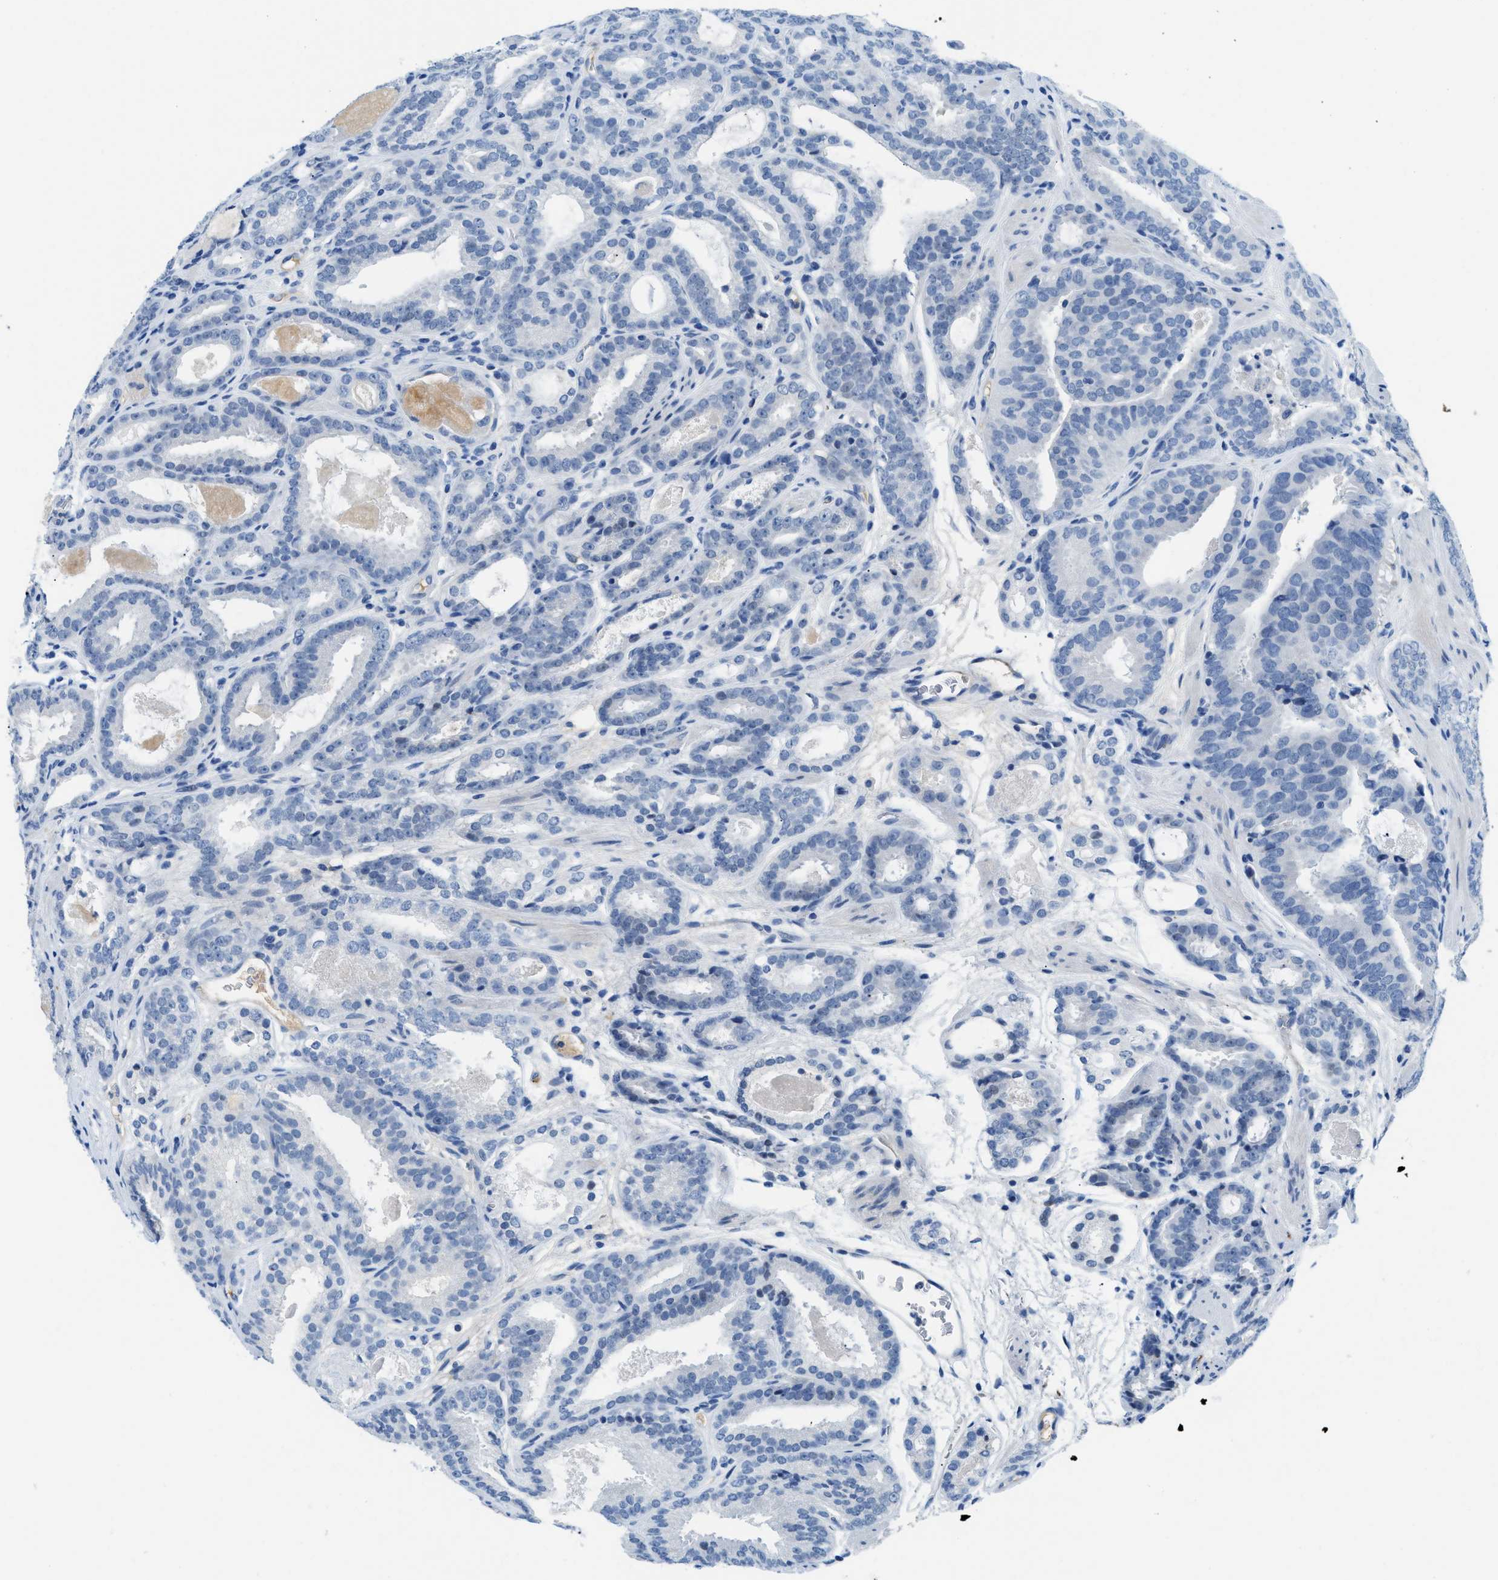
{"staining": {"intensity": "negative", "quantity": "none", "location": "none"}, "tissue": "prostate cancer", "cell_type": "Tumor cells", "image_type": "cancer", "snomed": [{"axis": "morphology", "description": "Adenocarcinoma, Low grade"}, {"axis": "topography", "description": "Prostate"}], "caption": "Immunohistochemical staining of human prostate cancer displays no significant positivity in tumor cells. (DAB IHC visualized using brightfield microscopy, high magnification).", "gene": "MBL2", "patient": {"sex": "male", "age": 69}}